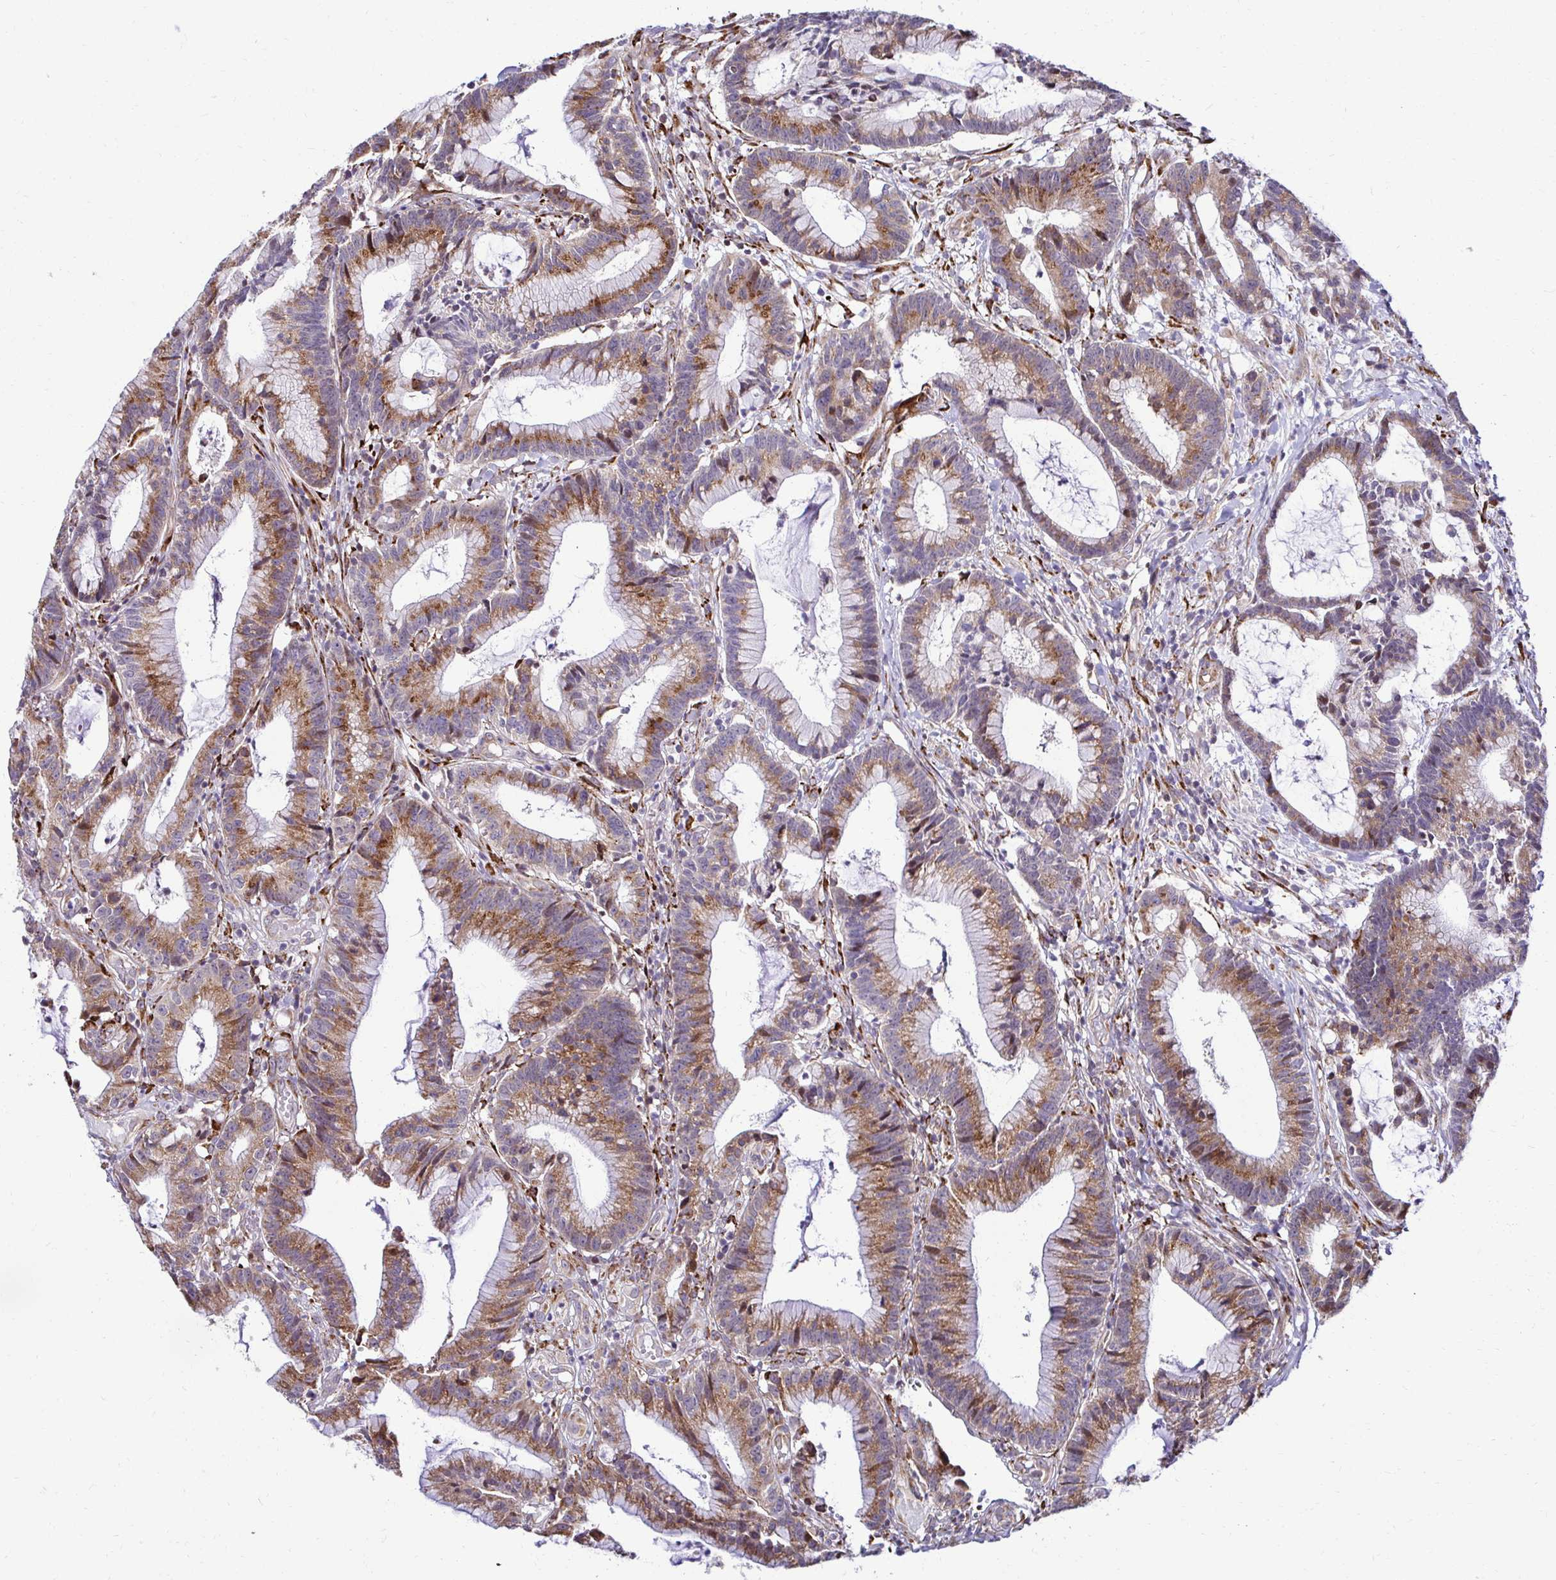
{"staining": {"intensity": "moderate", "quantity": ">75%", "location": "cytoplasmic/membranous"}, "tissue": "colorectal cancer", "cell_type": "Tumor cells", "image_type": "cancer", "snomed": [{"axis": "morphology", "description": "Adenocarcinoma, NOS"}, {"axis": "topography", "description": "Colon"}], "caption": "Colorectal adenocarcinoma stained with a protein marker demonstrates moderate staining in tumor cells.", "gene": "HPS1", "patient": {"sex": "female", "age": 78}}